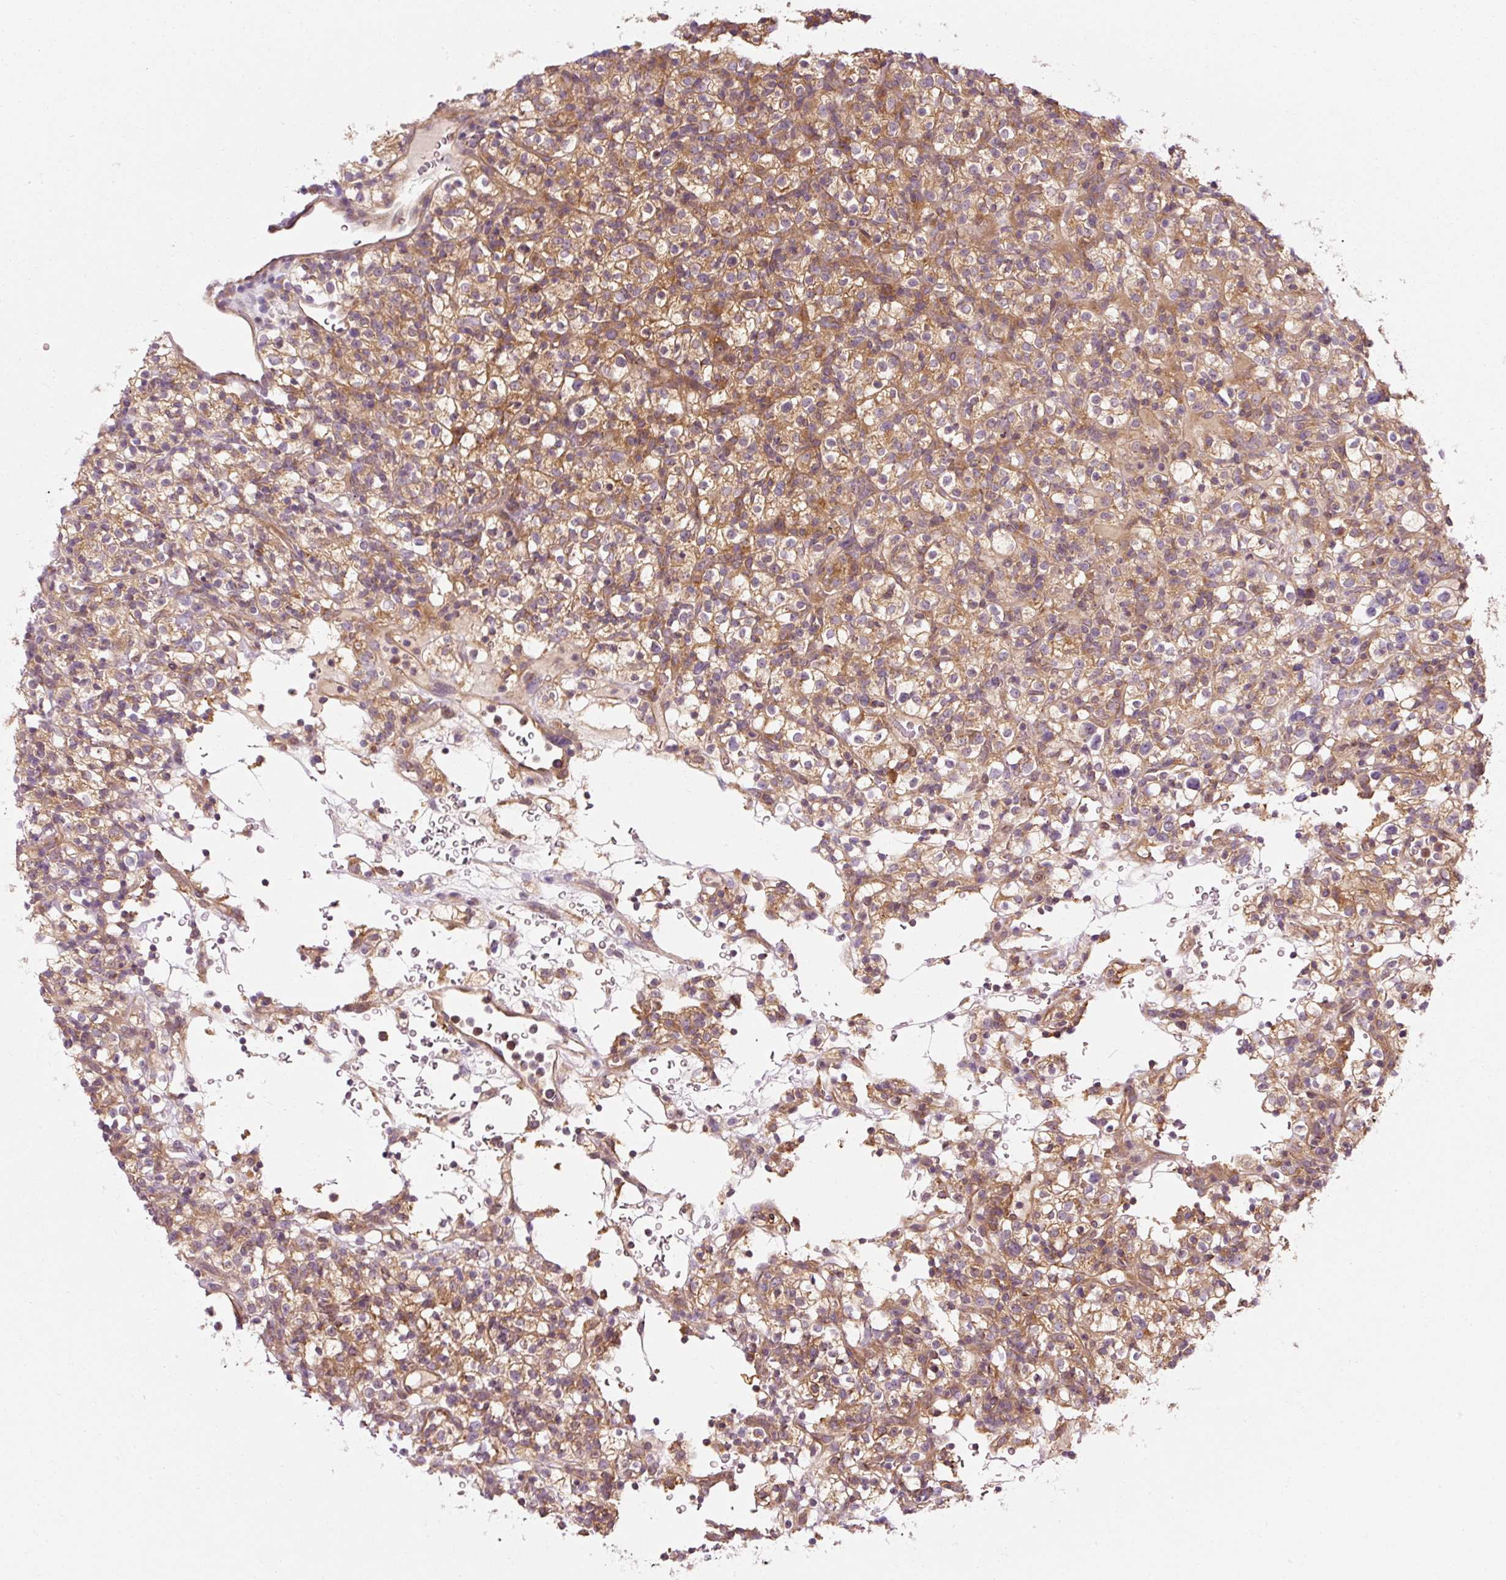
{"staining": {"intensity": "moderate", "quantity": ">75%", "location": "cytoplasmic/membranous"}, "tissue": "renal cancer", "cell_type": "Tumor cells", "image_type": "cancer", "snomed": [{"axis": "morphology", "description": "Normal tissue, NOS"}, {"axis": "morphology", "description": "Adenocarcinoma, NOS"}, {"axis": "topography", "description": "Kidney"}], "caption": "DAB immunohistochemical staining of human renal adenocarcinoma reveals moderate cytoplasmic/membranous protein expression in approximately >75% of tumor cells. The staining was performed using DAB (3,3'-diaminobenzidine), with brown indicating positive protein expression. Nuclei are stained blue with hematoxylin.", "gene": "NAPA", "patient": {"sex": "female", "age": 72}}